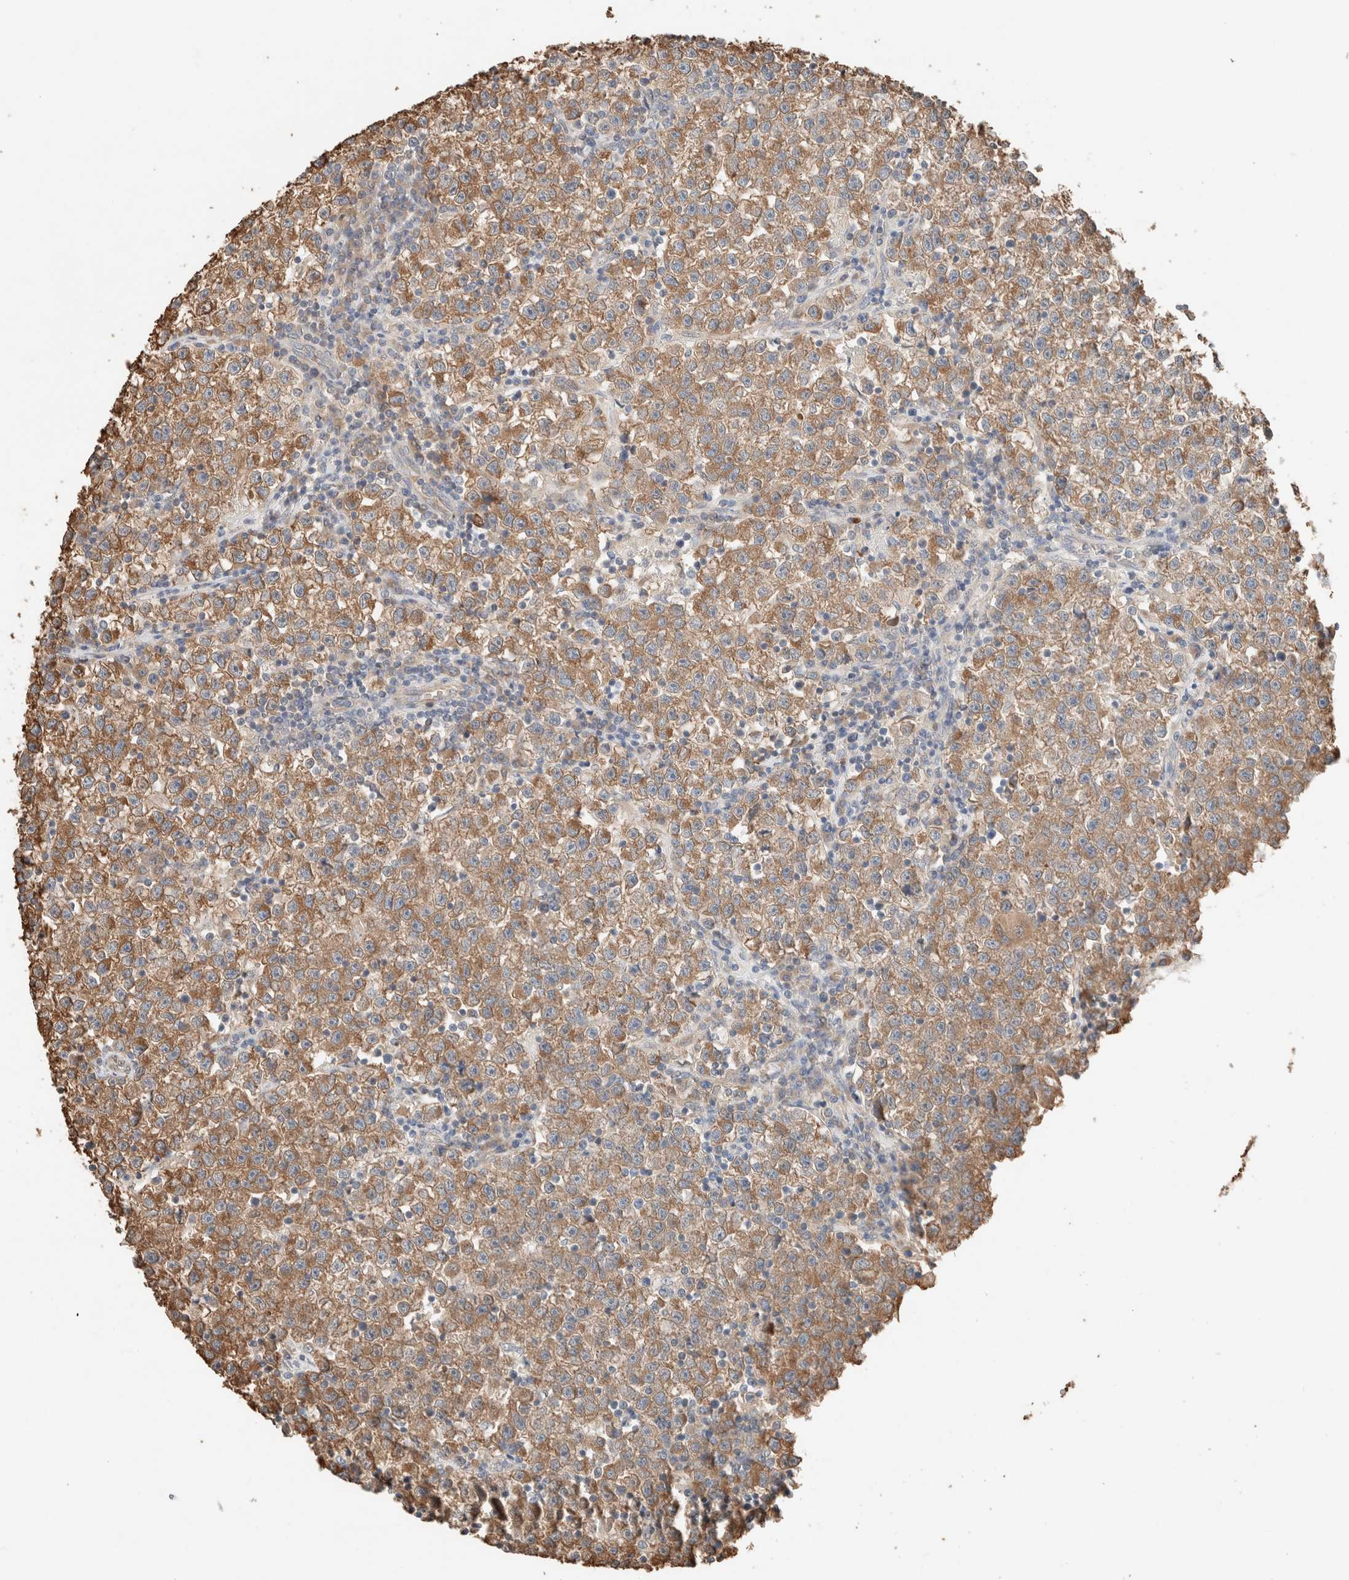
{"staining": {"intensity": "moderate", "quantity": ">75%", "location": "cytoplasmic/membranous"}, "tissue": "testis cancer", "cell_type": "Tumor cells", "image_type": "cancer", "snomed": [{"axis": "morphology", "description": "Seminoma, NOS"}, {"axis": "topography", "description": "Testis"}], "caption": "This histopathology image shows testis cancer (seminoma) stained with IHC to label a protein in brown. The cytoplasmic/membranous of tumor cells show moderate positivity for the protein. Nuclei are counter-stained blue.", "gene": "TUBD1", "patient": {"sex": "male", "age": 22}}